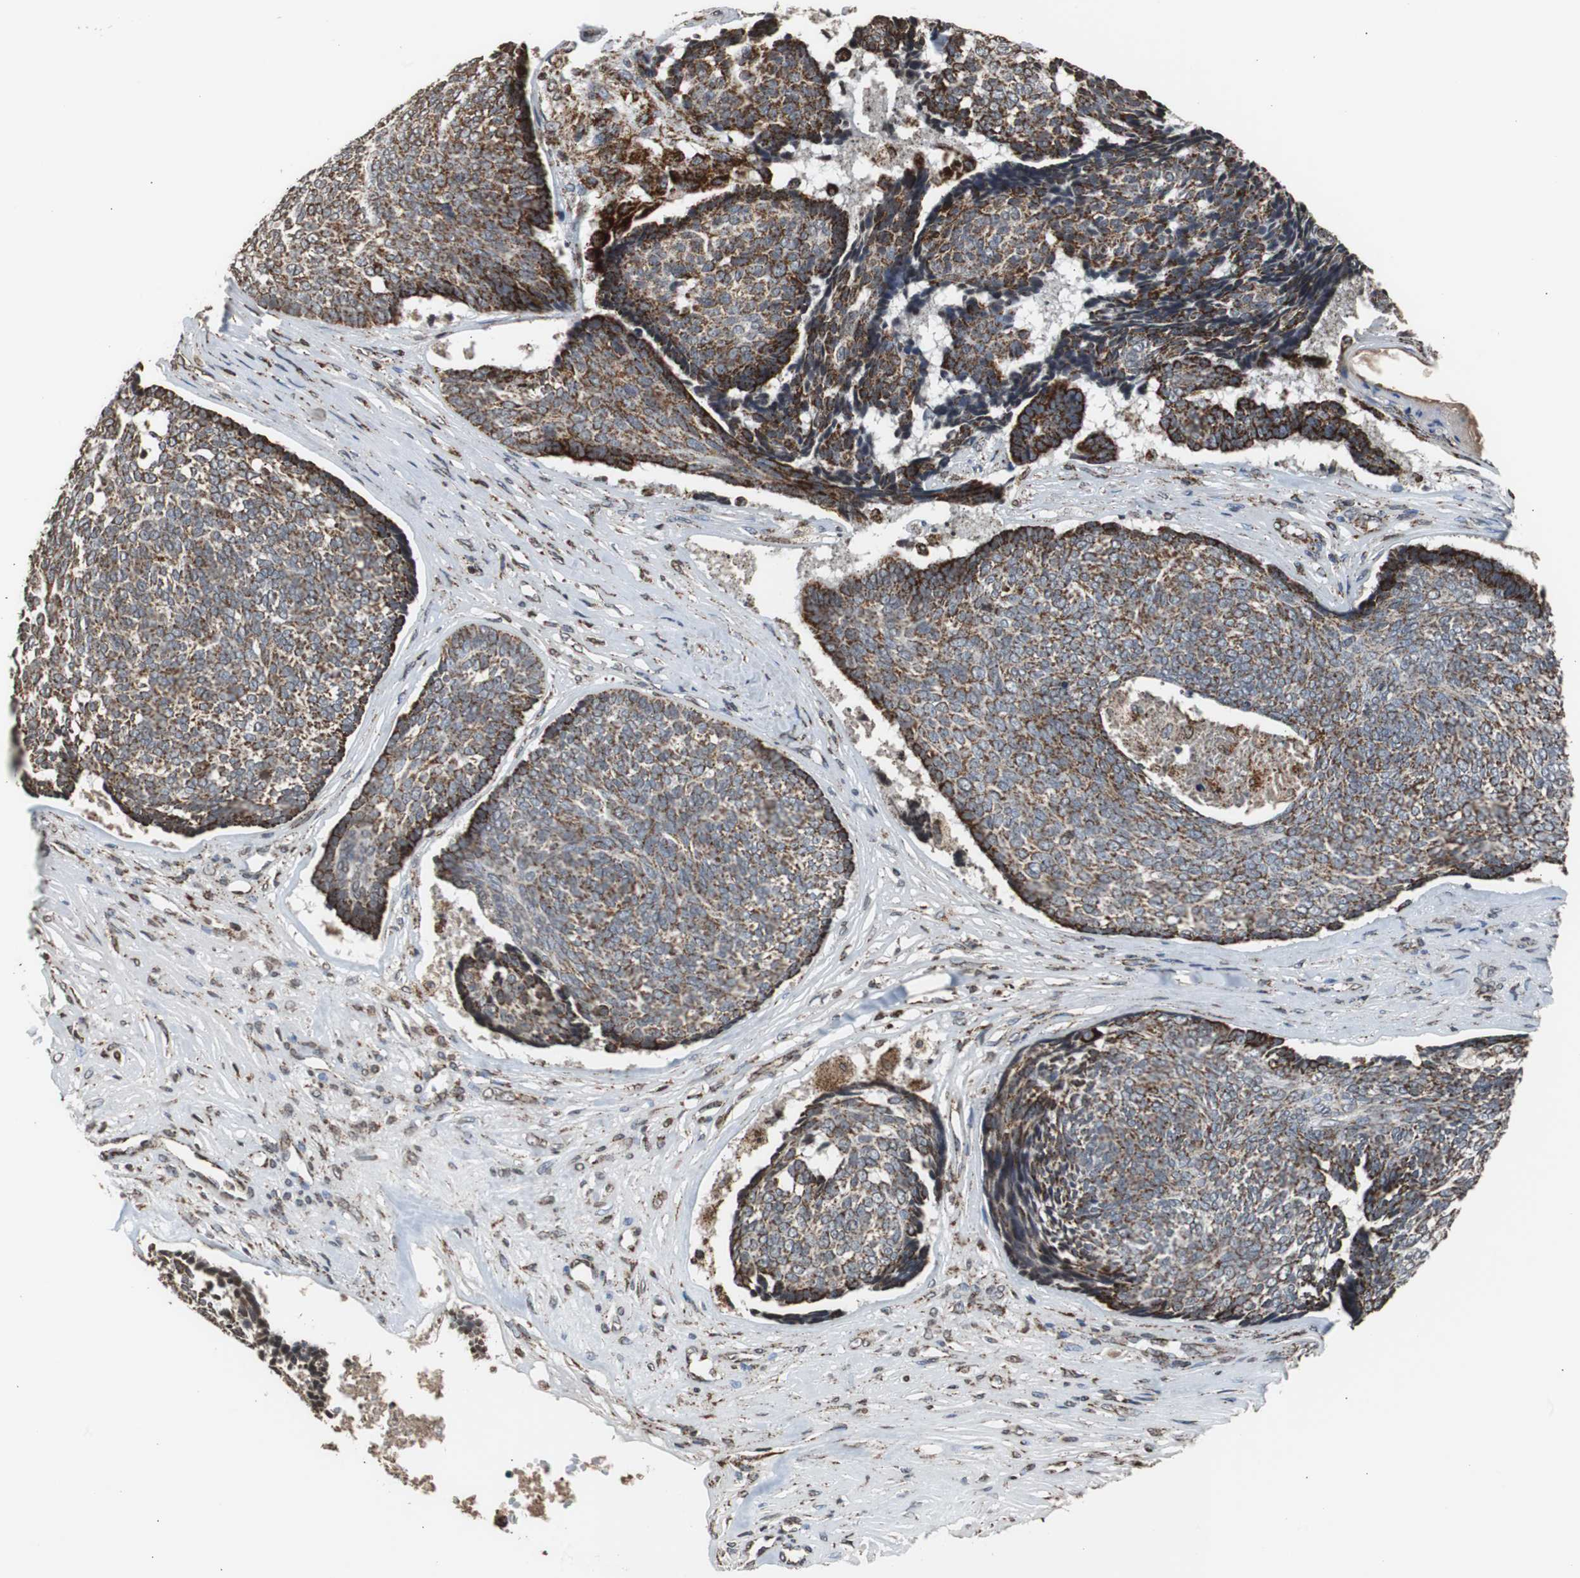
{"staining": {"intensity": "strong", "quantity": ">75%", "location": "cytoplasmic/membranous"}, "tissue": "skin cancer", "cell_type": "Tumor cells", "image_type": "cancer", "snomed": [{"axis": "morphology", "description": "Basal cell carcinoma"}, {"axis": "topography", "description": "Skin"}], "caption": "Immunohistochemical staining of human skin basal cell carcinoma displays high levels of strong cytoplasmic/membranous staining in about >75% of tumor cells.", "gene": "HSPA9", "patient": {"sex": "male", "age": 84}}